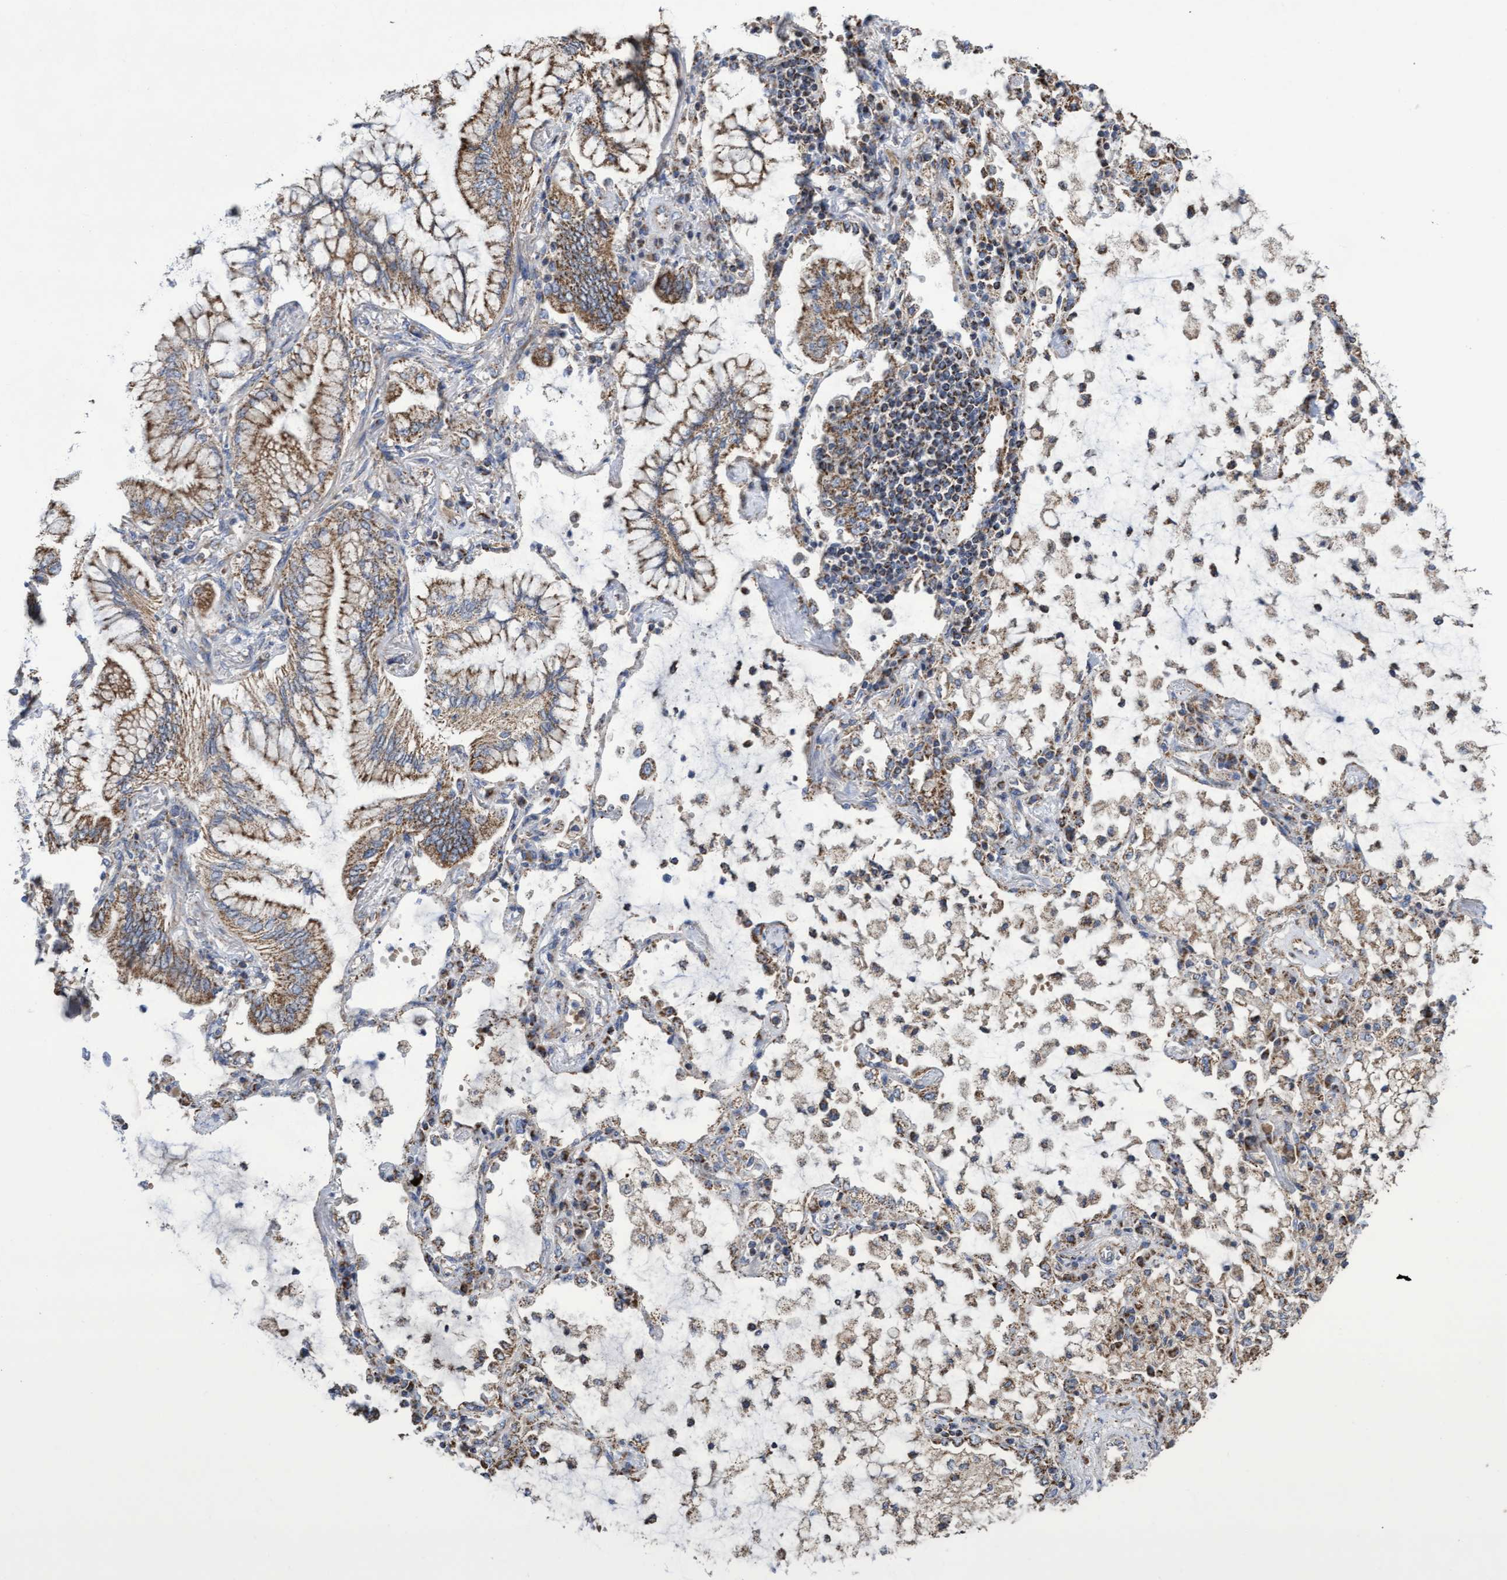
{"staining": {"intensity": "moderate", "quantity": ">75%", "location": "cytoplasmic/membranous"}, "tissue": "lung cancer", "cell_type": "Tumor cells", "image_type": "cancer", "snomed": [{"axis": "morphology", "description": "Adenocarcinoma, NOS"}, {"axis": "topography", "description": "Lung"}], "caption": "Moderate cytoplasmic/membranous protein staining is identified in about >75% of tumor cells in lung cancer.", "gene": "COBL", "patient": {"sex": "female", "age": 70}}